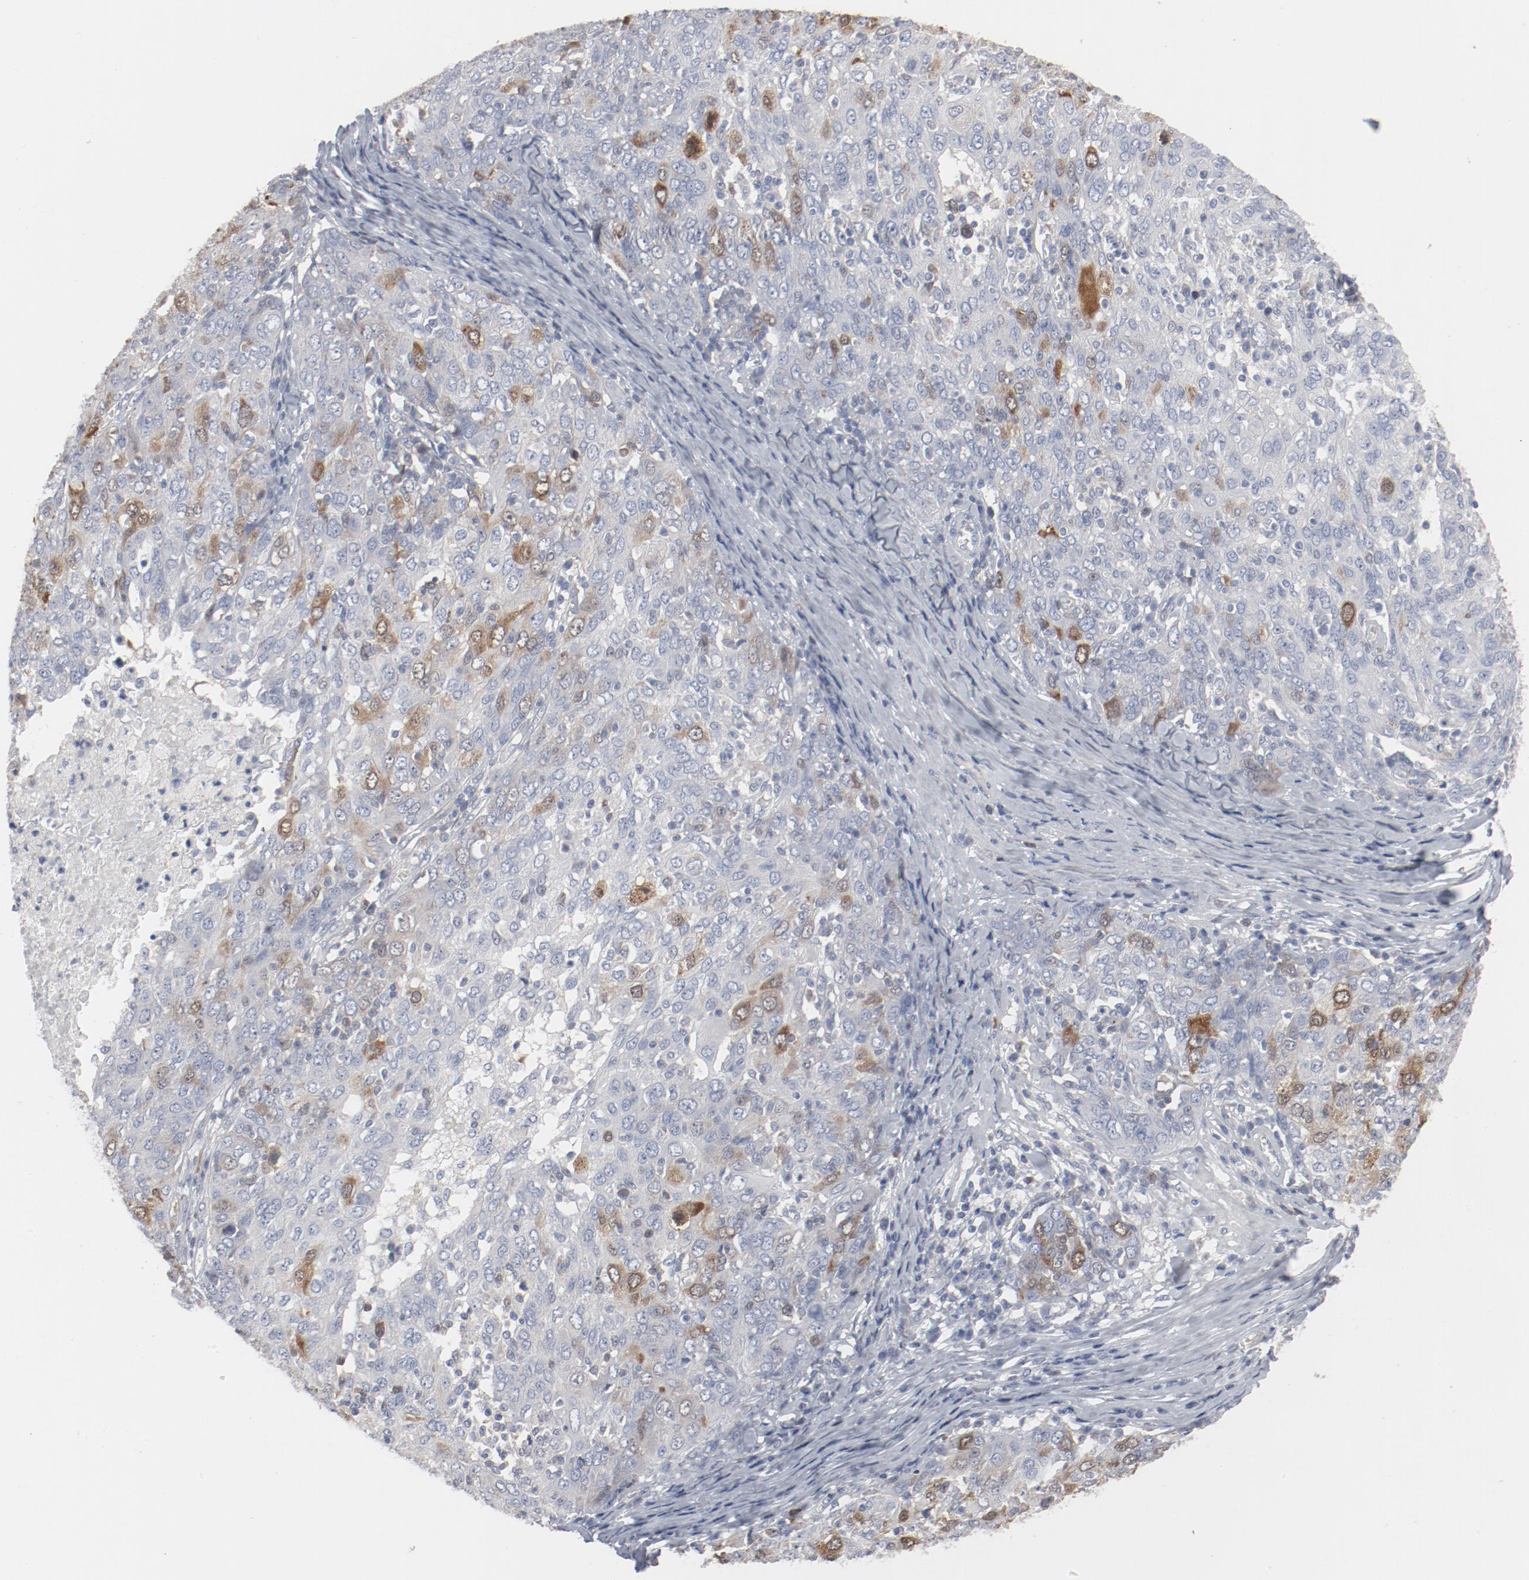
{"staining": {"intensity": "moderate", "quantity": "25%-75%", "location": "cytoplasmic/membranous,nuclear"}, "tissue": "ovarian cancer", "cell_type": "Tumor cells", "image_type": "cancer", "snomed": [{"axis": "morphology", "description": "Carcinoma, endometroid"}, {"axis": "topography", "description": "Ovary"}], "caption": "About 25%-75% of tumor cells in ovarian cancer (endometroid carcinoma) display moderate cytoplasmic/membranous and nuclear protein expression as visualized by brown immunohistochemical staining.", "gene": "CDK1", "patient": {"sex": "female", "age": 50}}